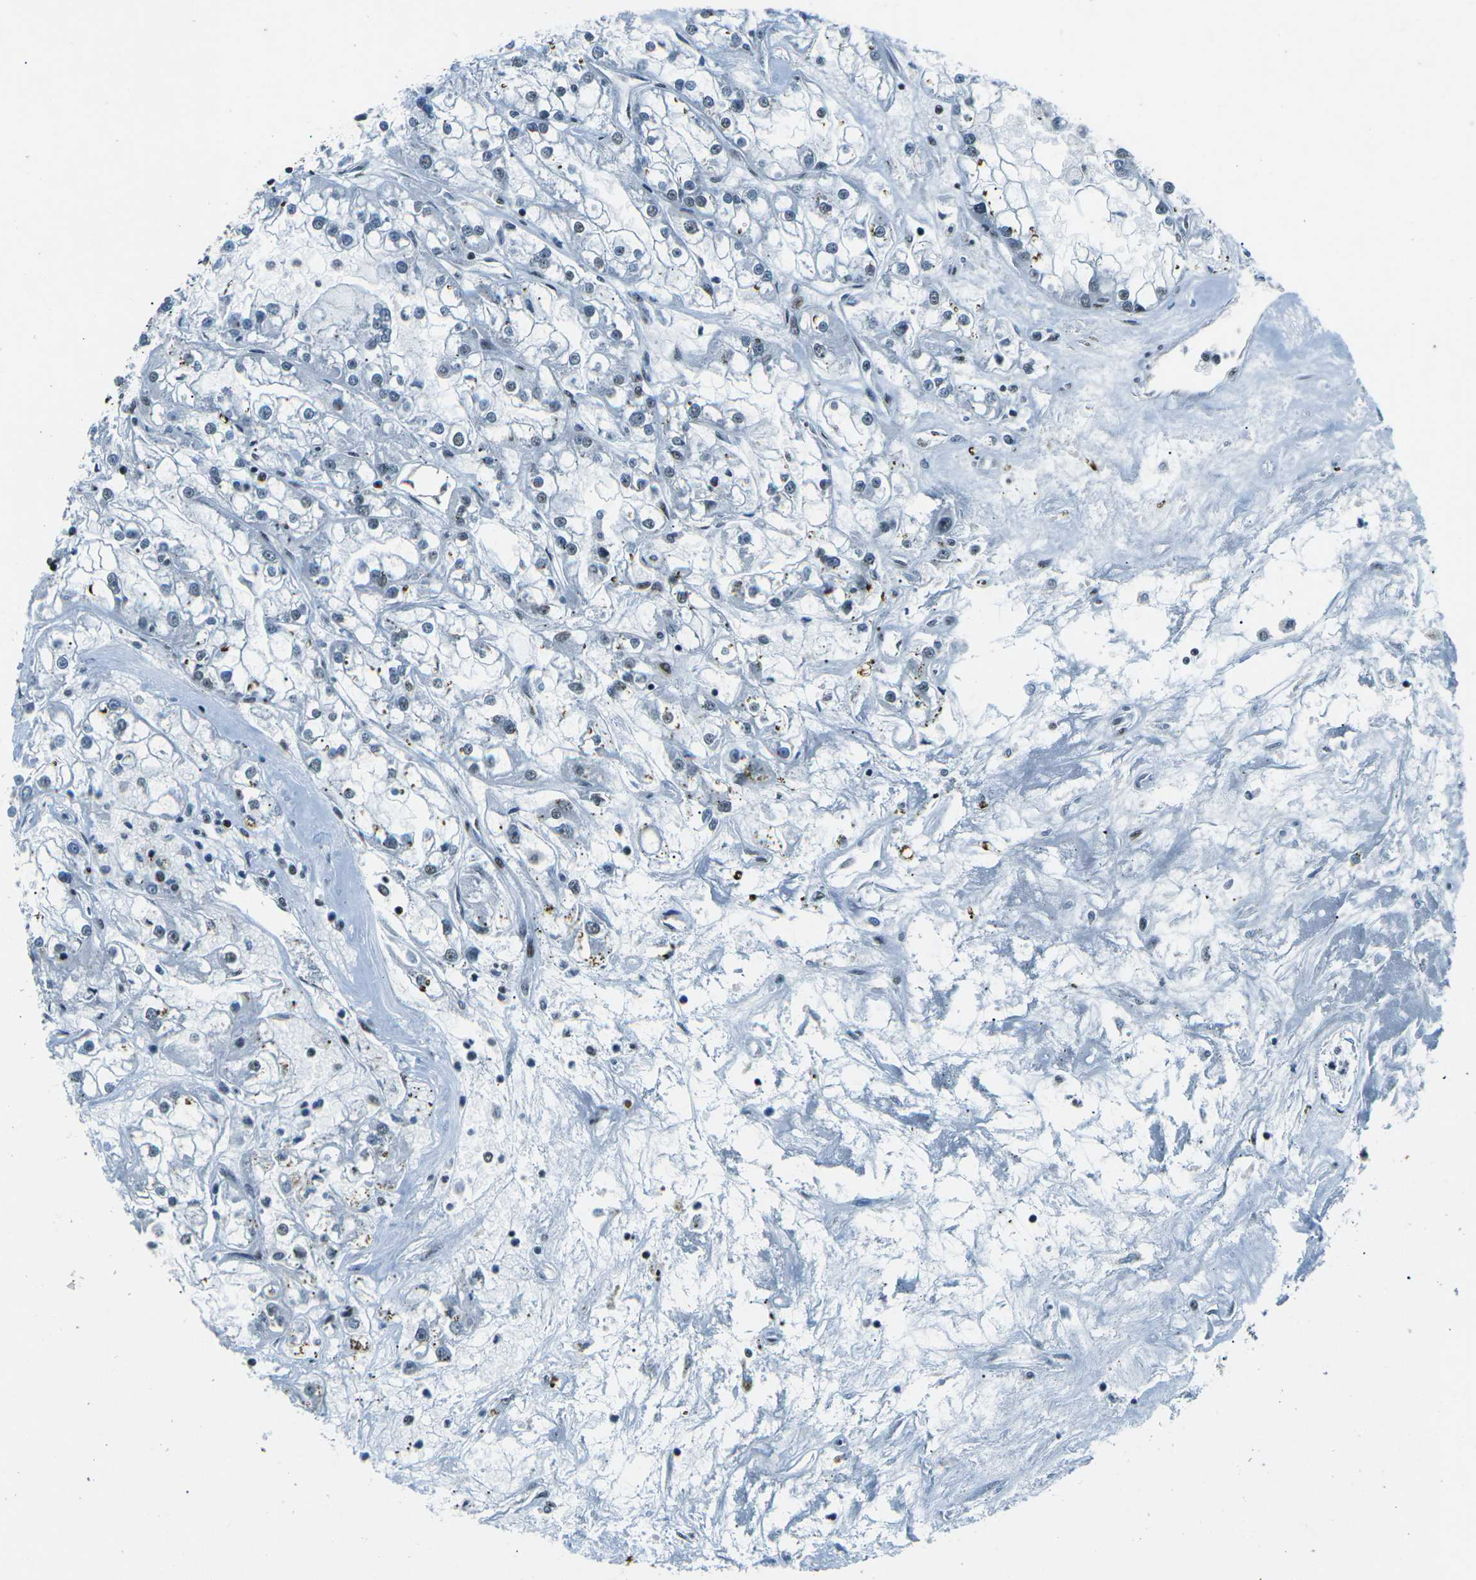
{"staining": {"intensity": "negative", "quantity": "none", "location": "none"}, "tissue": "renal cancer", "cell_type": "Tumor cells", "image_type": "cancer", "snomed": [{"axis": "morphology", "description": "Adenocarcinoma, NOS"}, {"axis": "topography", "description": "Kidney"}], "caption": "Human renal cancer stained for a protein using immunohistochemistry (IHC) reveals no expression in tumor cells.", "gene": "RBL2", "patient": {"sex": "female", "age": 52}}